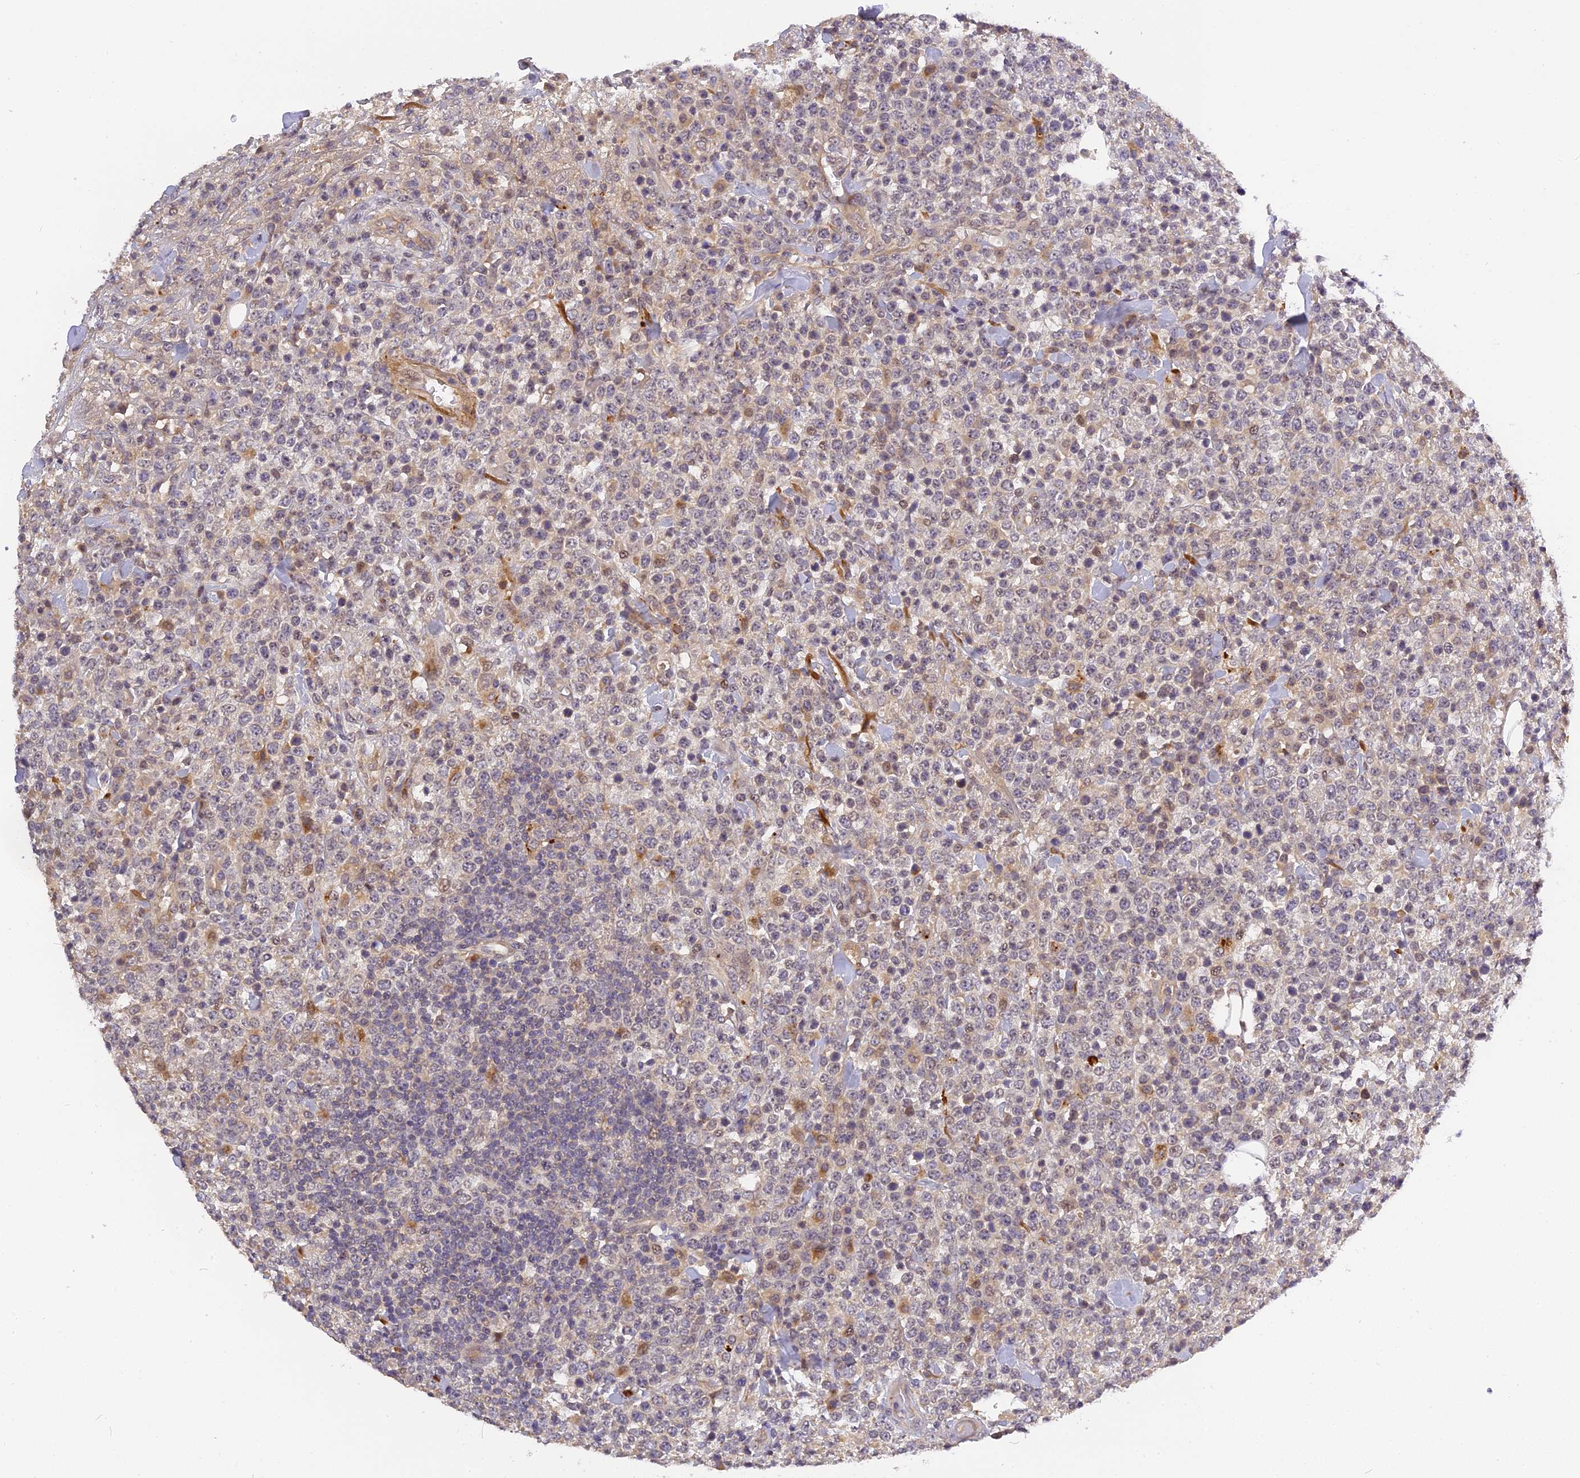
{"staining": {"intensity": "weak", "quantity": "<25%", "location": "cytoplasmic/membranous"}, "tissue": "lymphoma", "cell_type": "Tumor cells", "image_type": "cancer", "snomed": [{"axis": "morphology", "description": "Malignant lymphoma, non-Hodgkin's type, High grade"}, {"axis": "topography", "description": "Colon"}], "caption": "Immunohistochemistry (IHC) photomicrograph of neoplastic tissue: high-grade malignant lymphoma, non-Hodgkin's type stained with DAB shows no significant protein staining in tumor cells. Brightfield microscopy of immunohistochemistry stained with DAB (3,3'-diaminobenzidine) (brown) and hematoxylin (blue), captured at high magnification.", "gene": "FNIP2", "patient": {"sex": "female", "age": 53}}